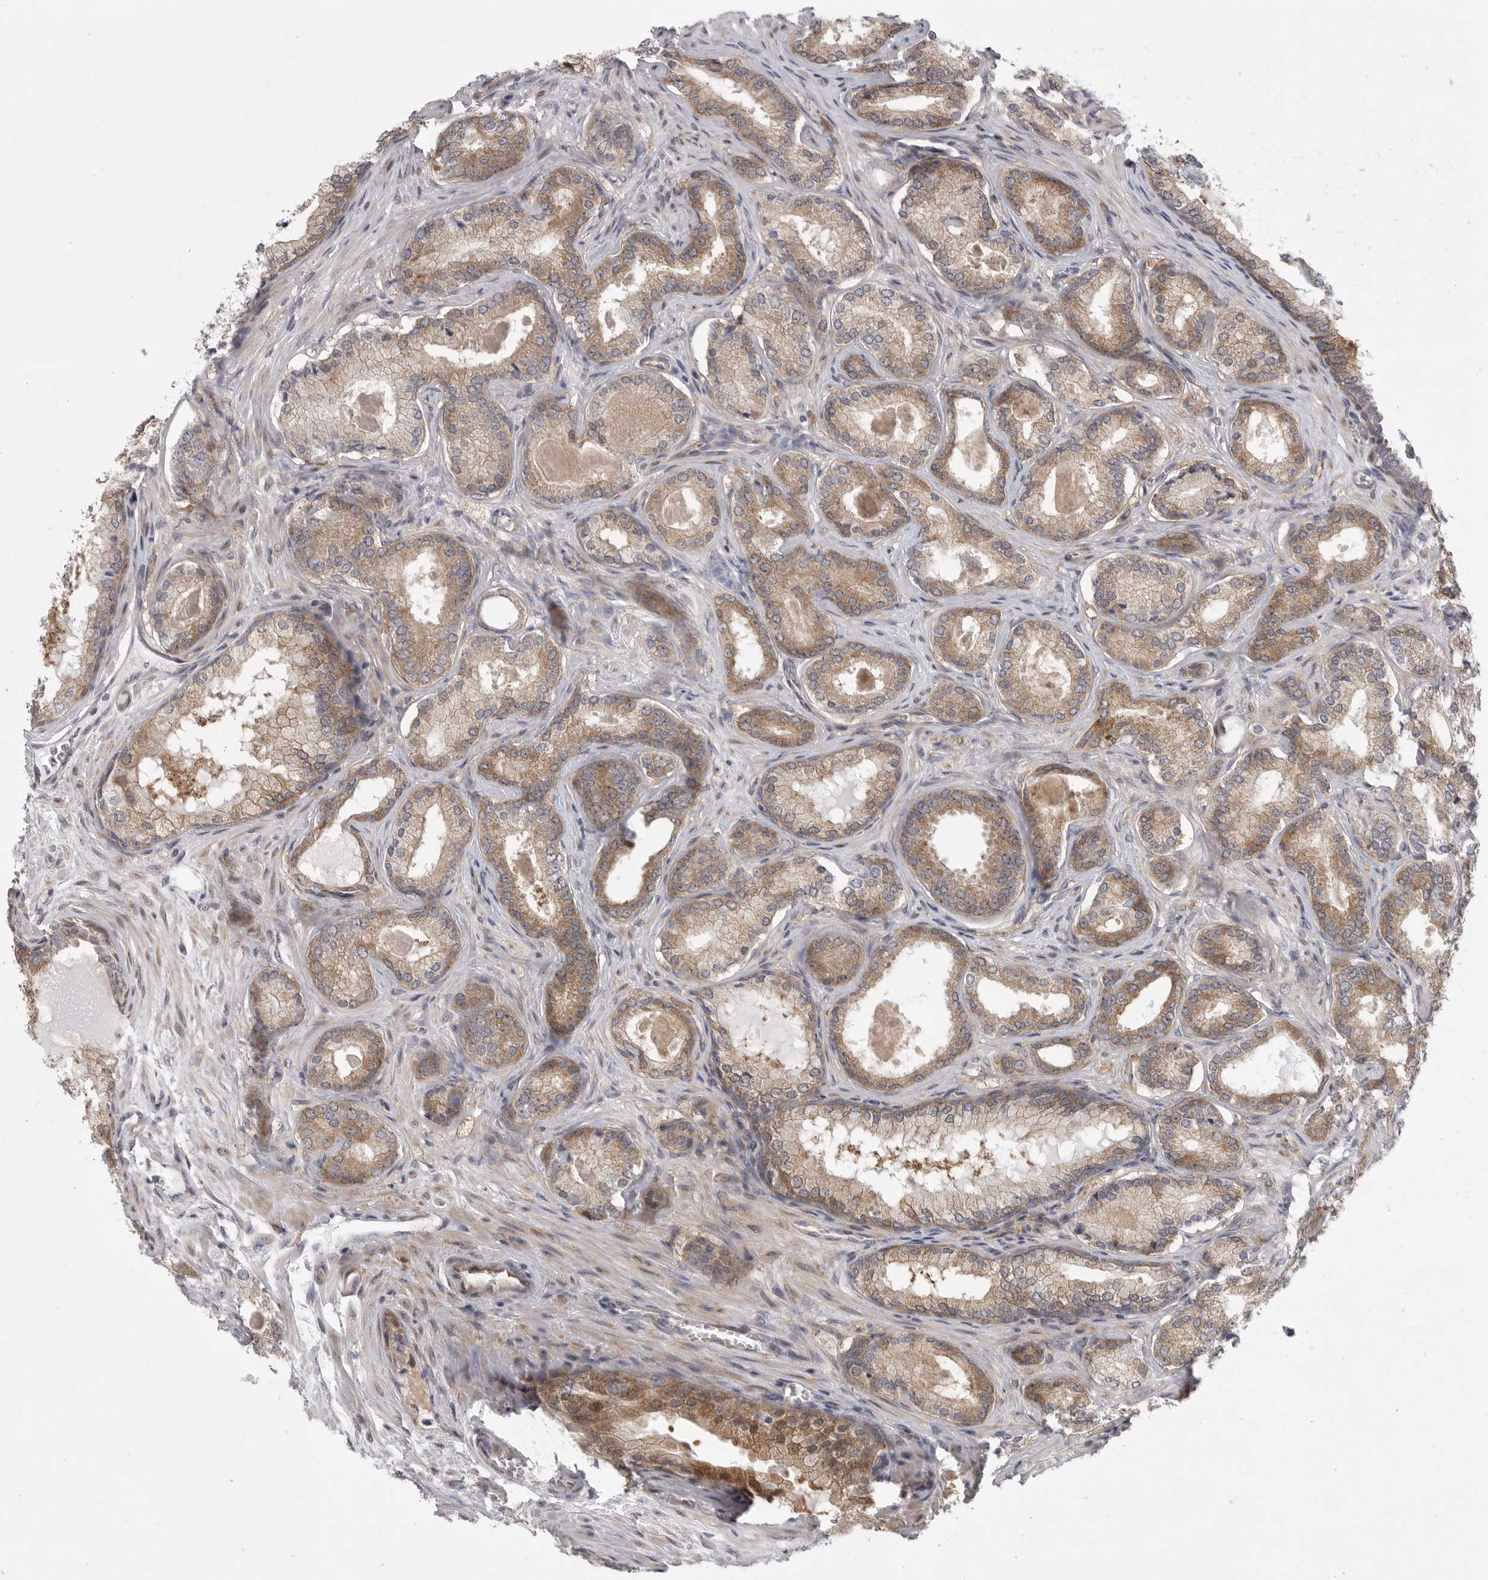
{"staining": {"intensity": "moderate", "quantity": ">75%", "location": "cytoplasmic/membranous"}, "tissue": "prostate cancer", "cell_type": "Tumor cells", "image_type": "cancer", "snomed": [{"axis": "morphology", "description": "Adenocarcinoma, Low grade"}, {"axis": "topography", "description": "Prostate"}], "caption": "Protein staining of prostate cancer tissue shows moderate cytoplasmic/membranous expression in approximately >75% of tumor cells.", "gene": "FBXO43", "patient": {"sex": "male", "age": 70}}